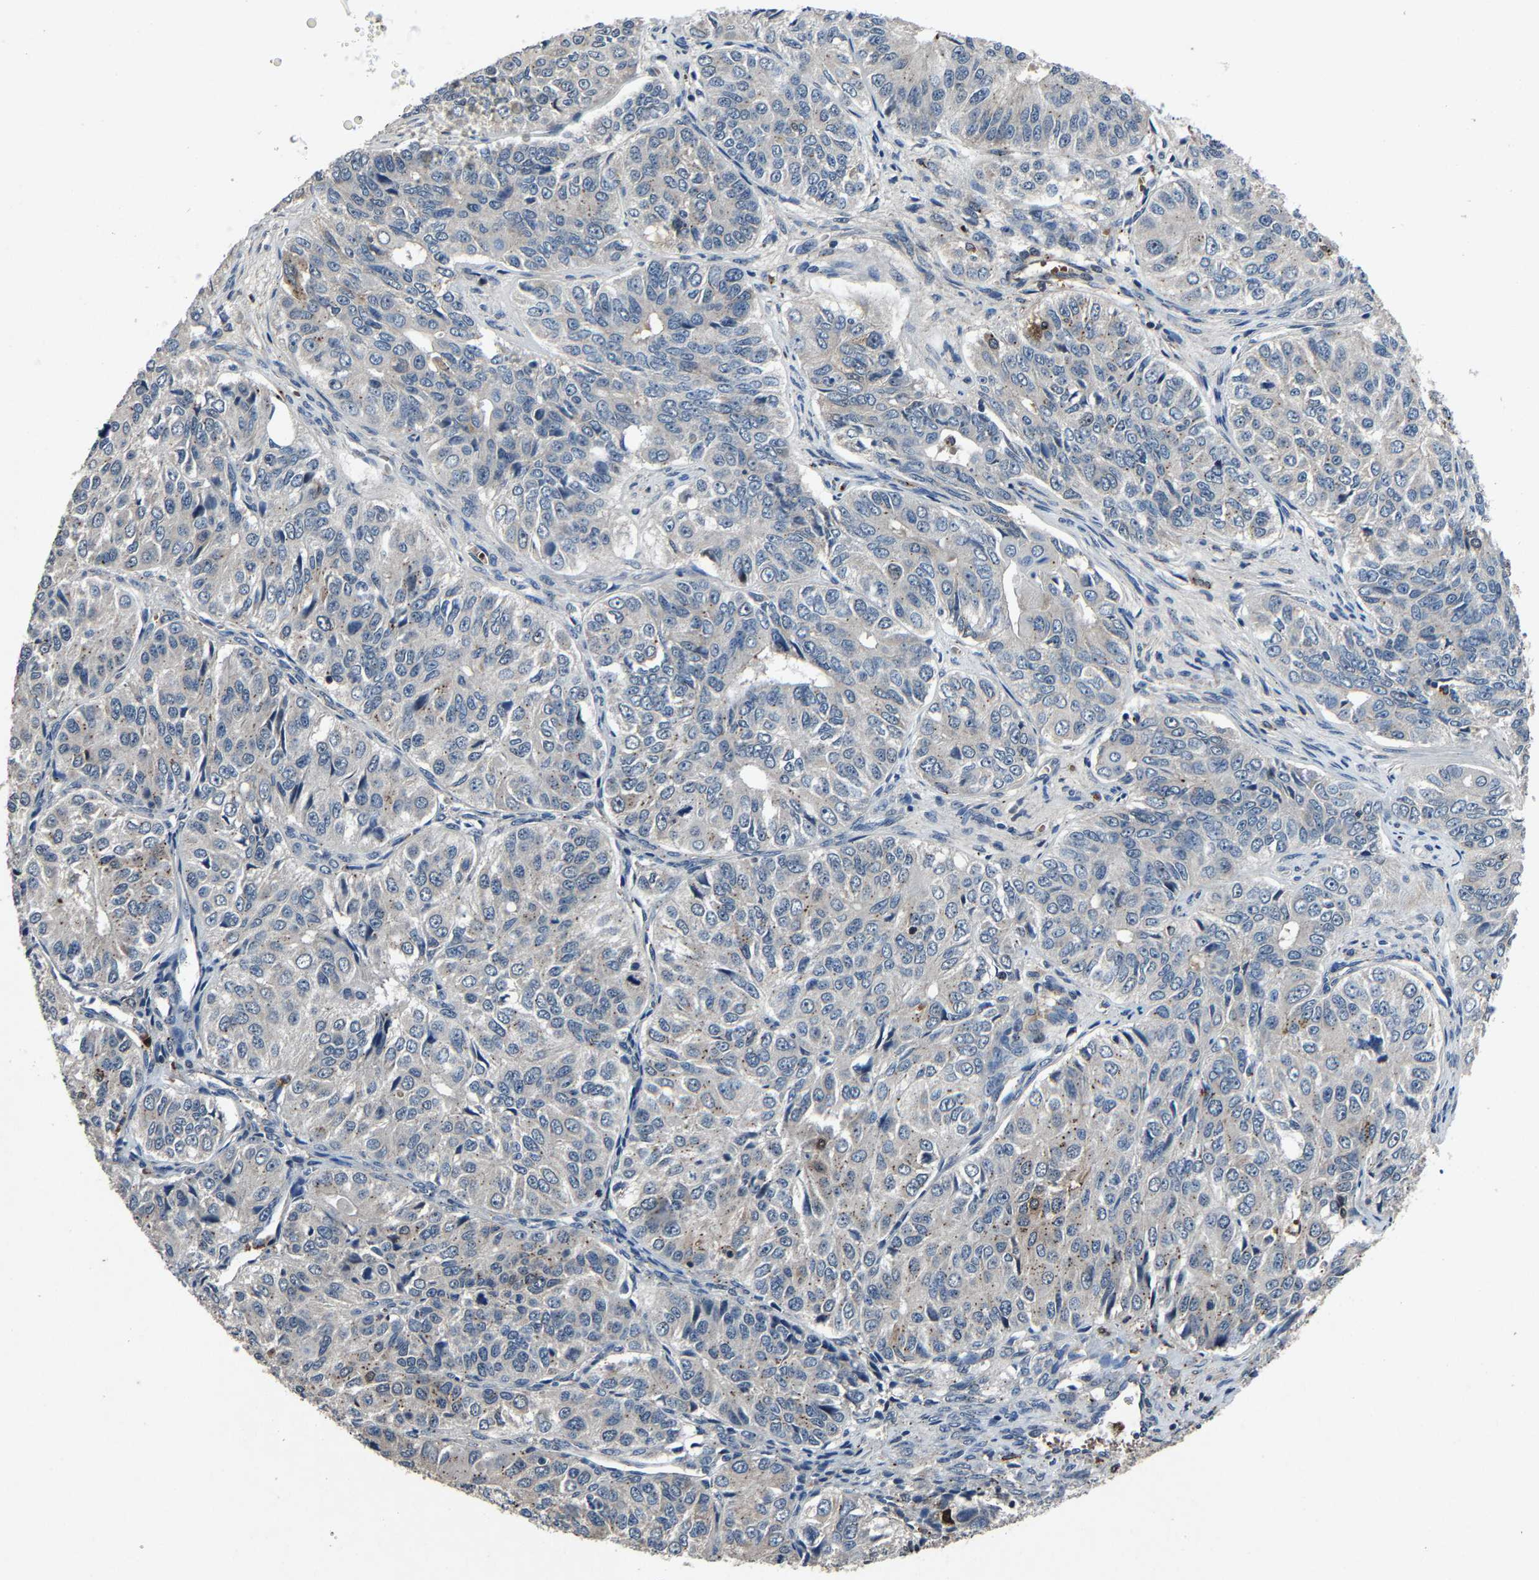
{"staining": {"intensity": "negative", "quantity": "none", "location": "none"}, "tissue": "ovarian cancer", "cell_type": "Tumor cells", "image_type": "cancer", "snomed": [{"axis": "morphology", "description": "Carcinoma, endometroid"}, {"axis": "topography", "description": "Ovary"}], "caption": "An immunohistochemistry (IHC) histopathology image of ovarian cancer (endometroid carcinoma) is shown. There is no staining in tumor cells of ovarian cancer (endometroid carcinoma). (Stains: DAB (3,3'-diaminobenzidine) immunohistochemistry (IHC) with hematoxylin counter stain, Microscopy: brightfield microscopy at high magnification).", "gene": "PCNX2", "patient": {"sex": "female", "age": 51}}